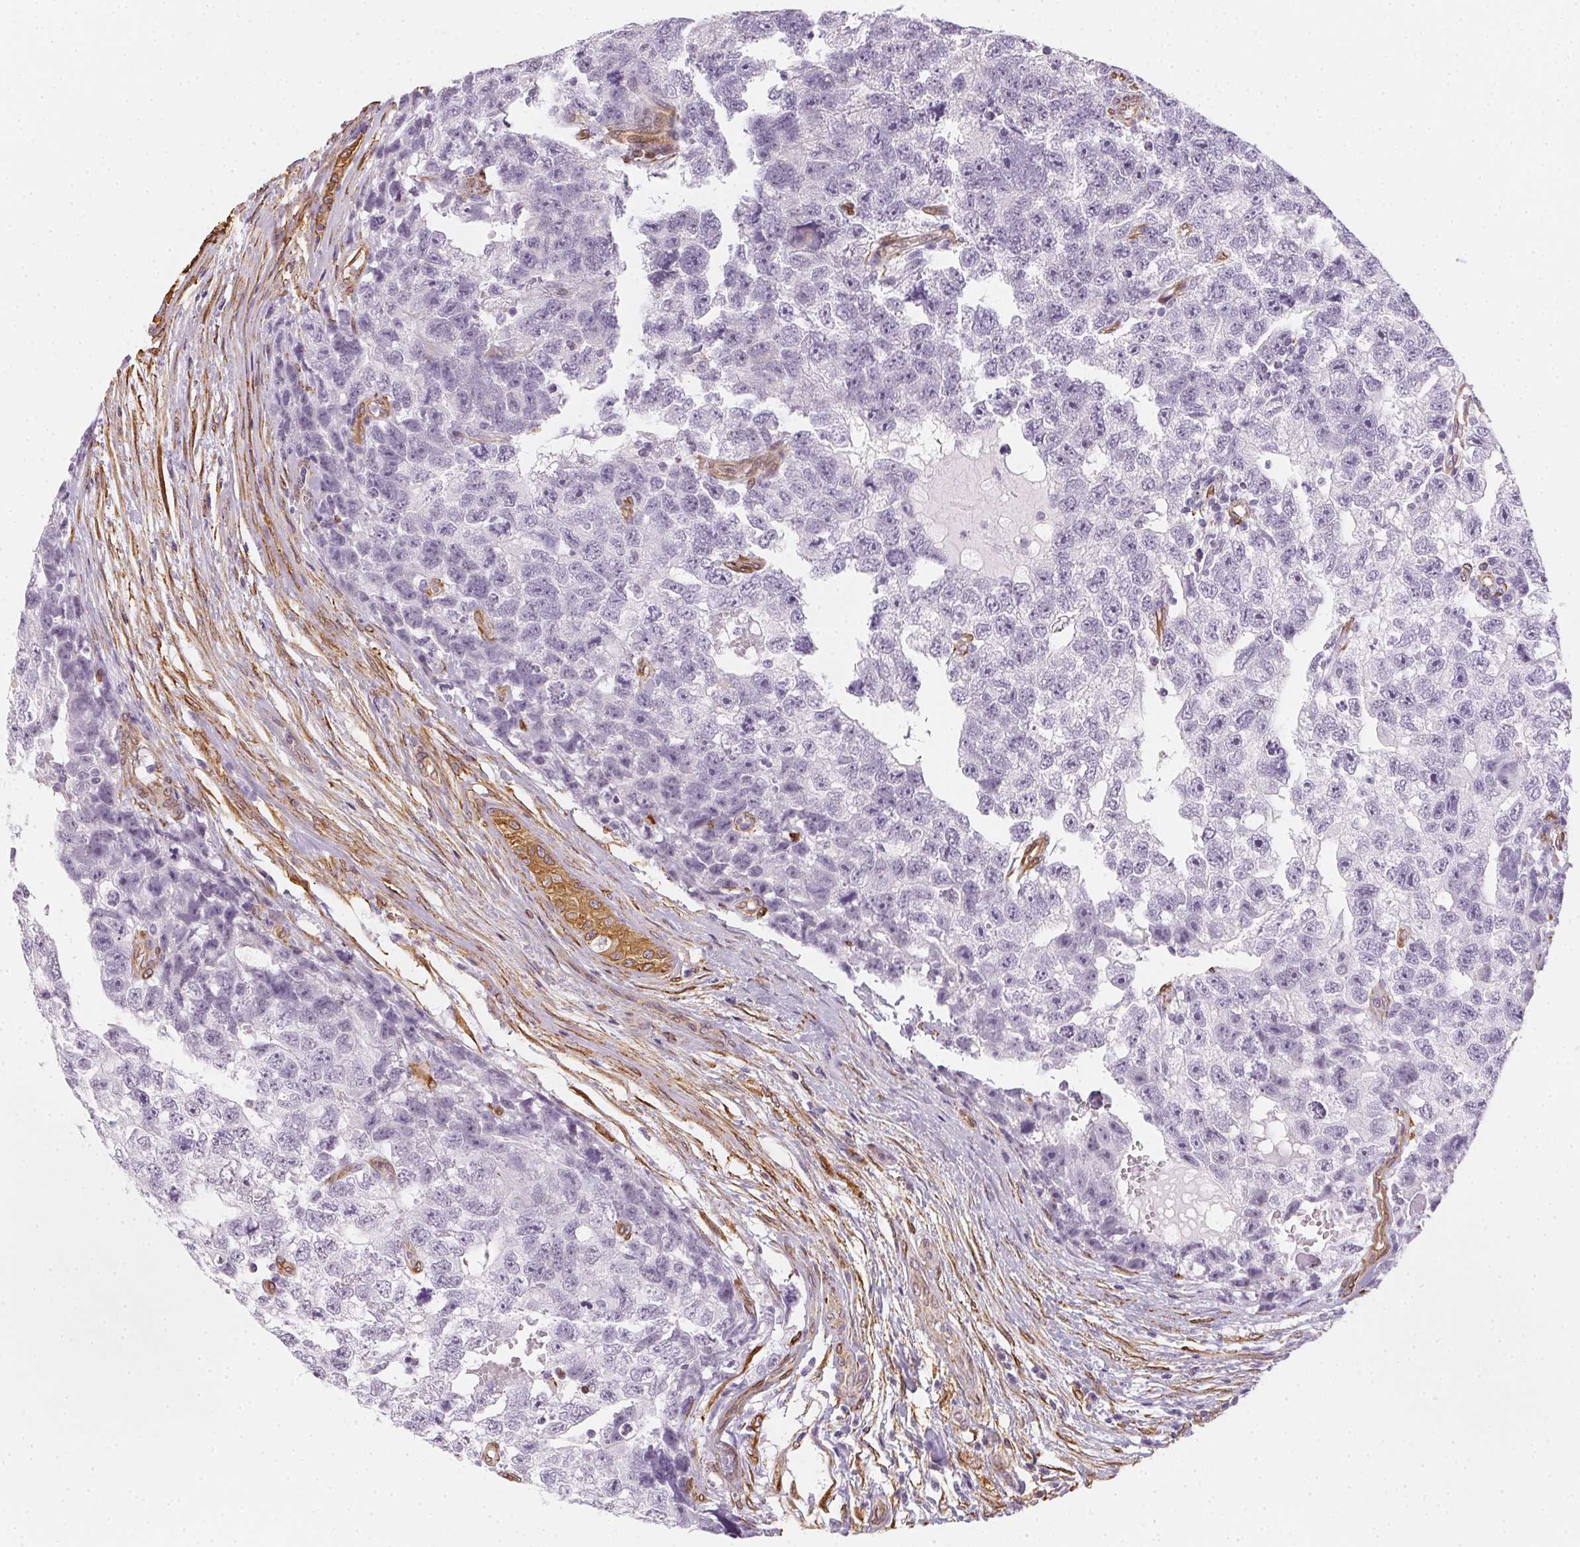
{"staining": {"intensity": "negative", "quantity": "none", "location": "none"}, "tissue": "testis cancer", "cell_type": "Tumor cells", "image_type": "cancer", "snomed": [{"axis": "morphology", "description": "Carcinoma, Embryonal, NOS"}, {"axis": "topography", "description": "Testis"}], "caption": "Micrograph shows no significant protein positivity in tumor cells of embryonal carcinoma (testis).", "gene": "RSBN1", "patient": {"sex": "male", "age": 22}}